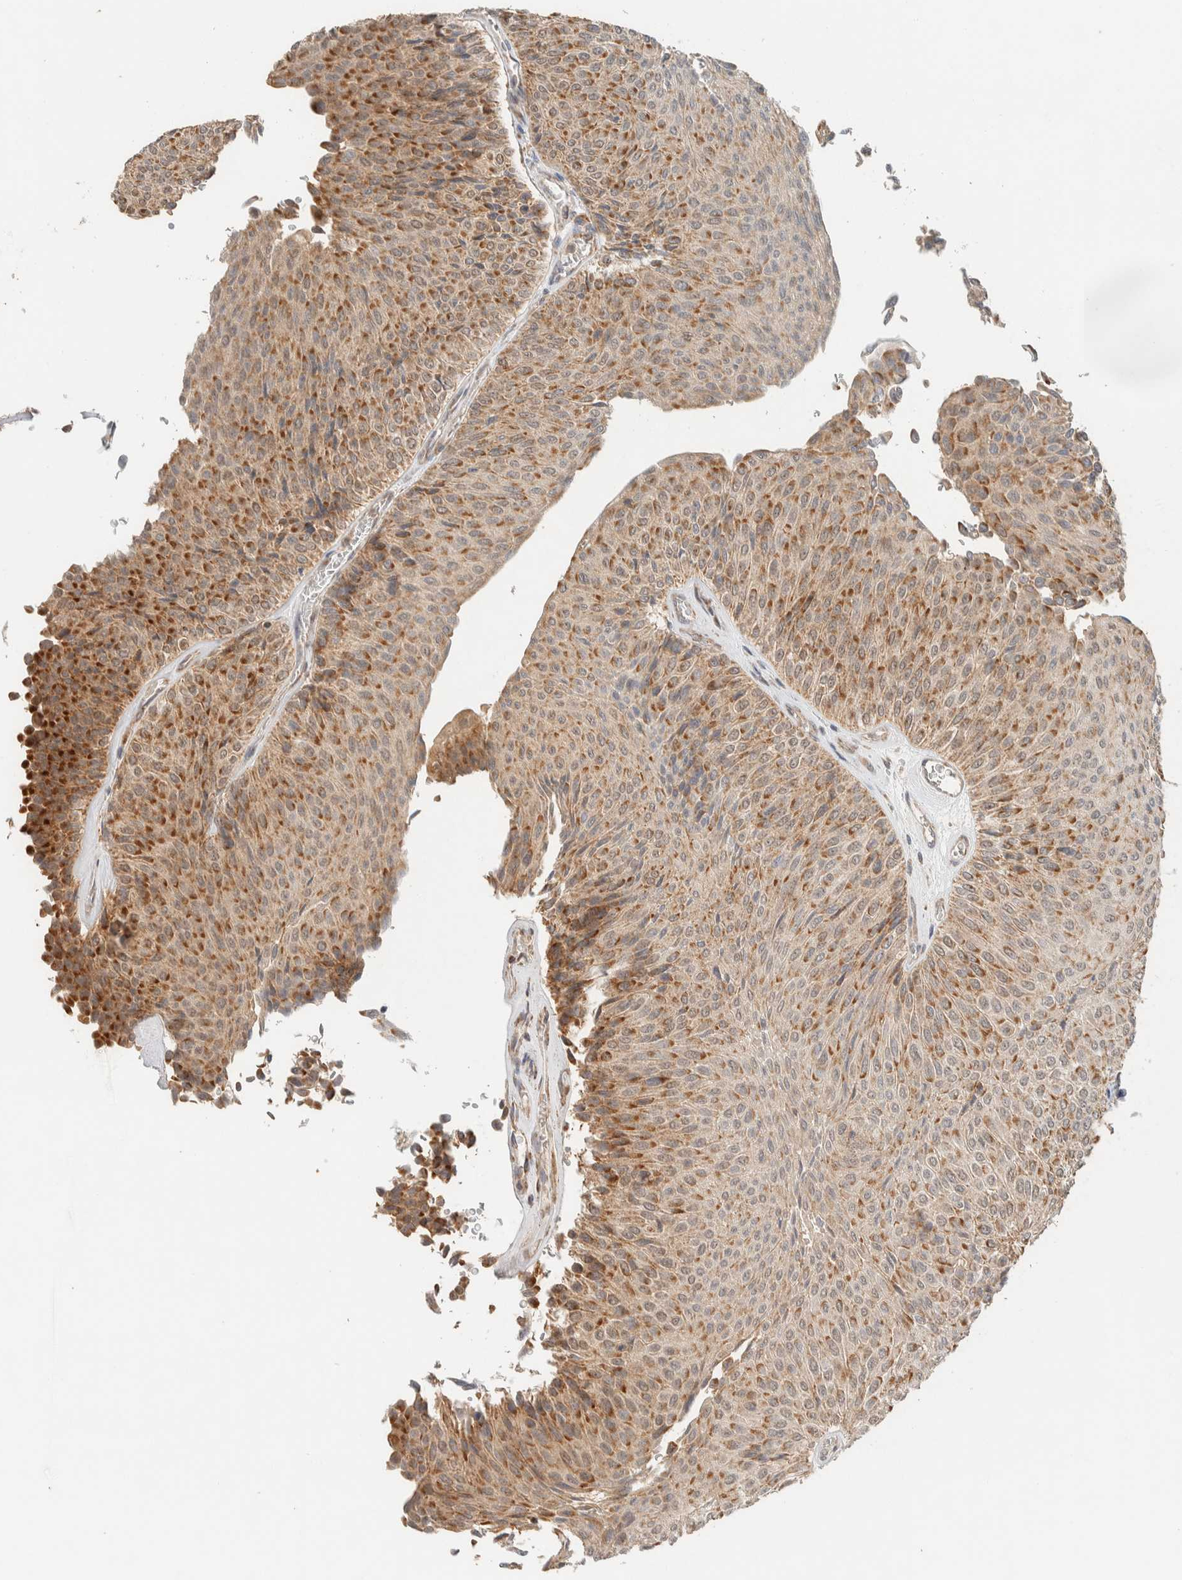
{"staining": {"intensity": "moderate", "quantity": ">75%", "location": "cytoplasmic/membranous"}, "tissue": "urothelial cancer", "cell_type": "Tumor cells", "image_type": "cancer", "snomed": [{"axis": "morphology", "description": "Urothelial carcinoma, Low grade"}, {"axis": "topography", "description": "Urinary bladder"}], "caption": "Immunohistochemistry (DAB) staining of human low-grade urothelial carcinoma exhibits moderate cytoplasmic/membranous protein expression in approximately >75% of tumor cells.", "gene": "MRPL41", "patient": {"sex": "male", "age": 78}}